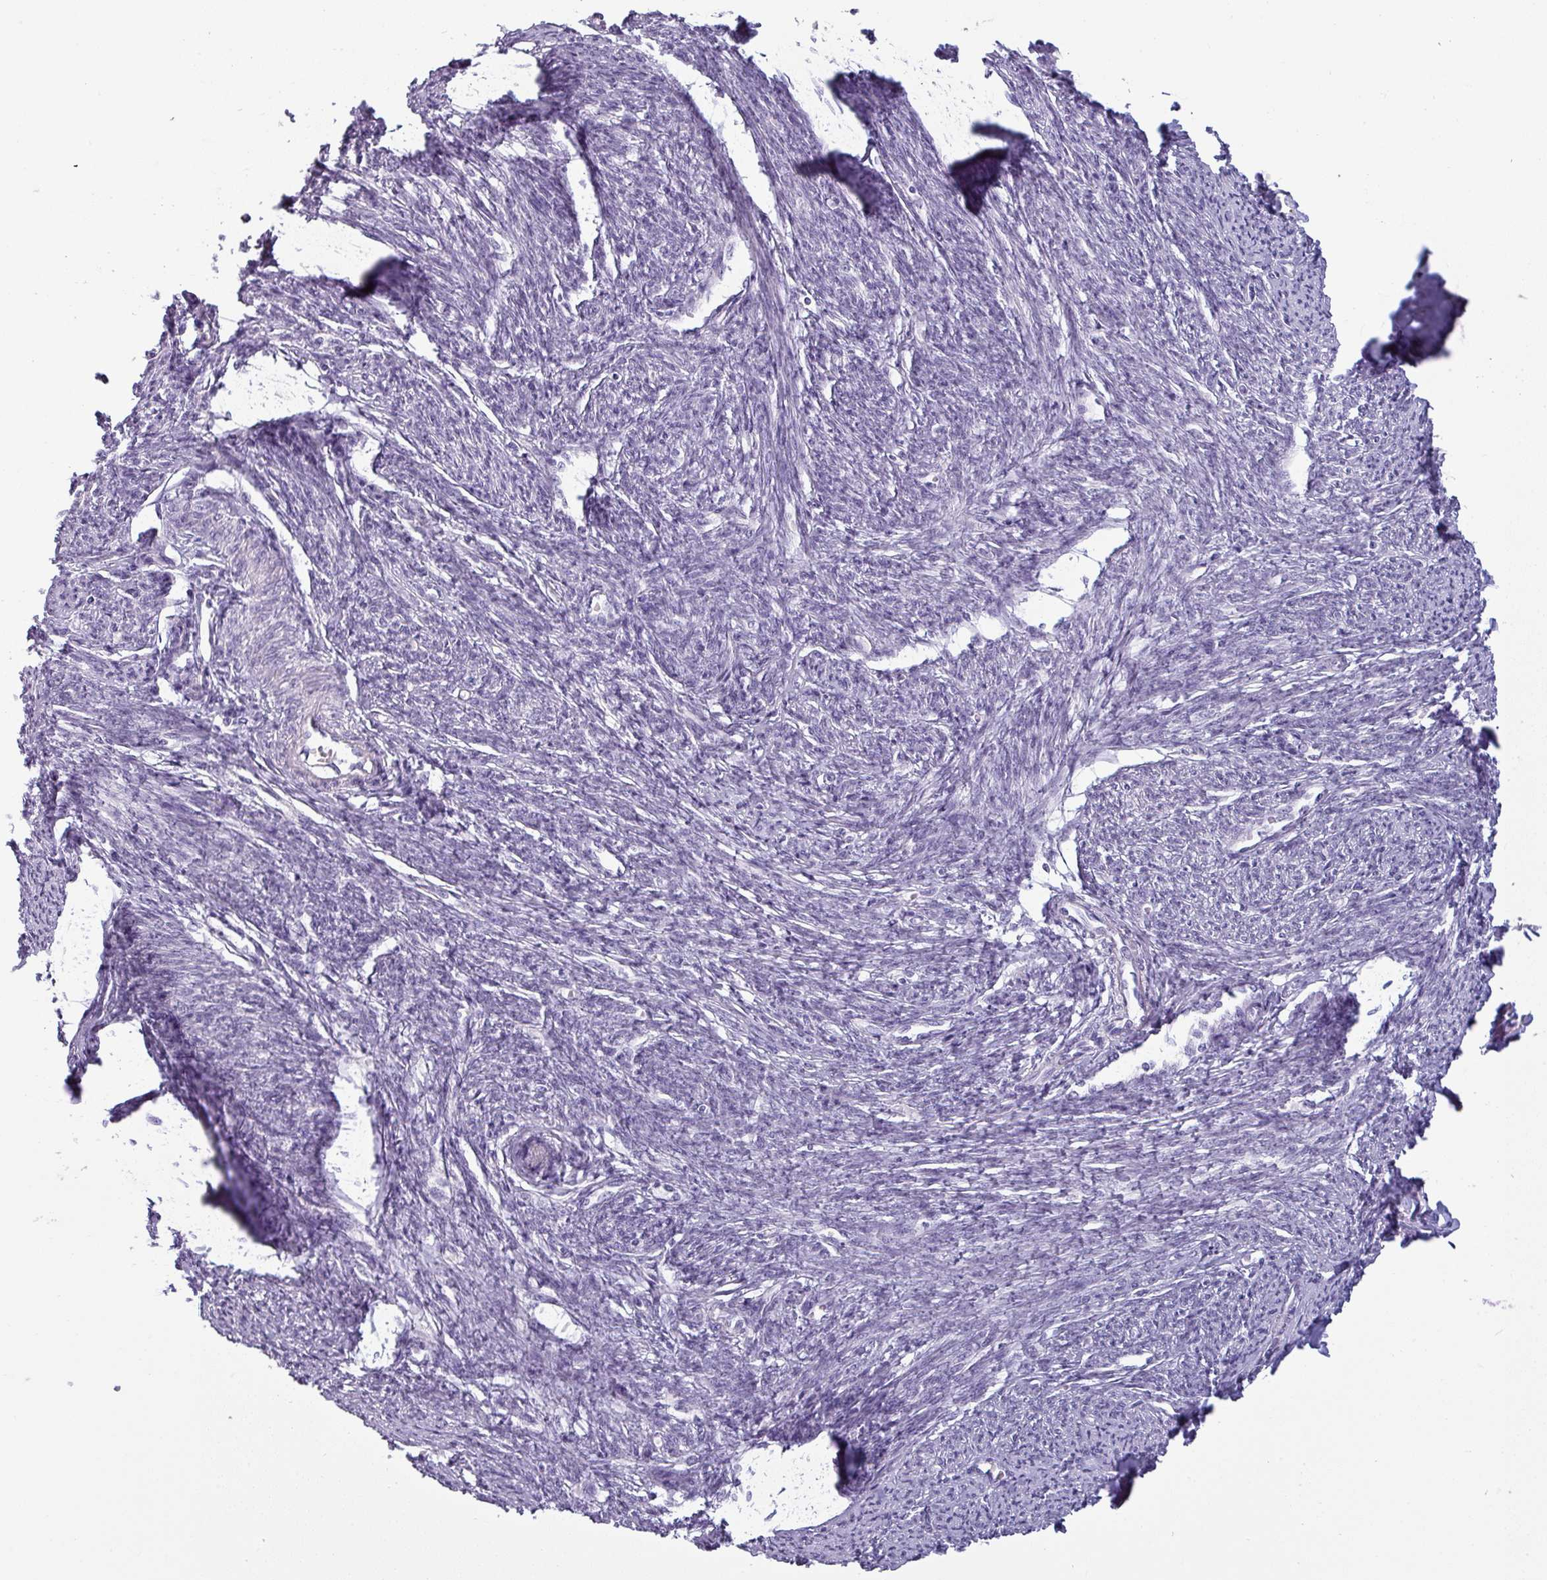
{"staining": {"intensity": "negative", "quantity": "none", "location": "none"}, "tissue": "smooth muscle", "cell_type": "Smooth muscle cells", "image_type": "normal", "snomed": [{"axis": "morphology", "description": "Normal tissue, NOS"}, {"axis": "topography", "description": "Smooth muscle"}, {"axis": "topography", "description": "Fallopian tube"}], "caption": "Human smooth muscle stained for a protein using IHC reveals no expression in smooth muscle cells.", "gene": "SLC26A9", "patient": {"sex": "female", "age": 59}}